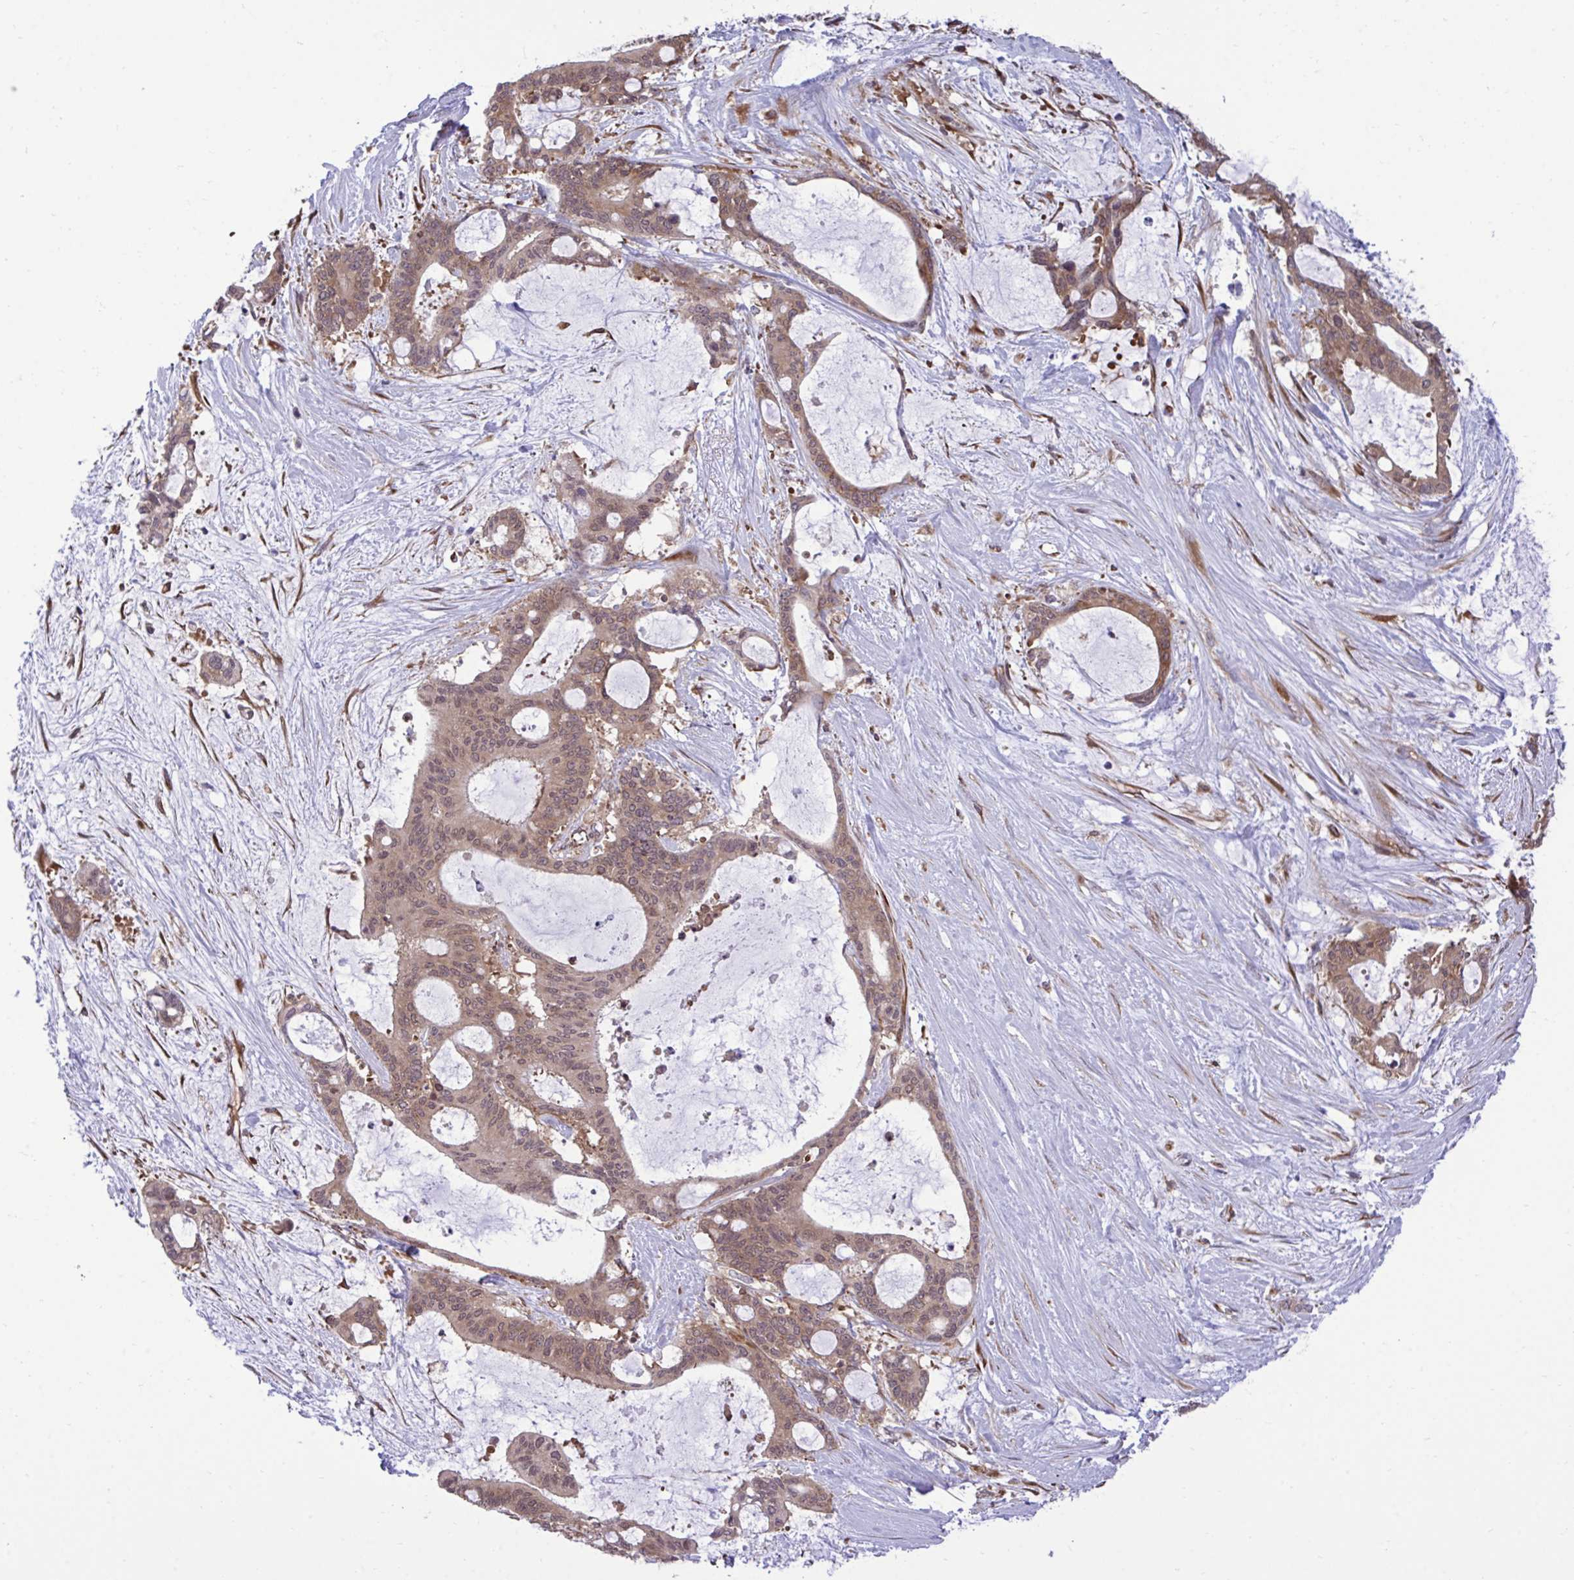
{"staining": {"intensity": "moderate", "quantity": ">75%", "location": "cytoplasmic/membranous,nuclear"}, "tissue": "liver cancer", "cell_type": "Tumor cells", "image_type": "cancer", "snomed": [{"axis": "morphology", "description": "Normal tissue, NOS"}, {"axis": "morphology", "description": "Cholangiocarcinoma"}, {"axis": "topography", "description": "Liver"}, {"axis": "topography", "description": "Peripheral nerve tissue"}], "caption": "IHC image of neoplastic tissue: liver cholangiocarcinoma stained using immunohistochemistry shows medium levels of moderate protein expression localized specifically in the cytoplasmic/membranous and nuclear of tumor cells, appearing as a cytoplasmic/membranous and nuclear brown color.", "gene": "RPS15", "patient": {"sex": "female", "age": 73}}